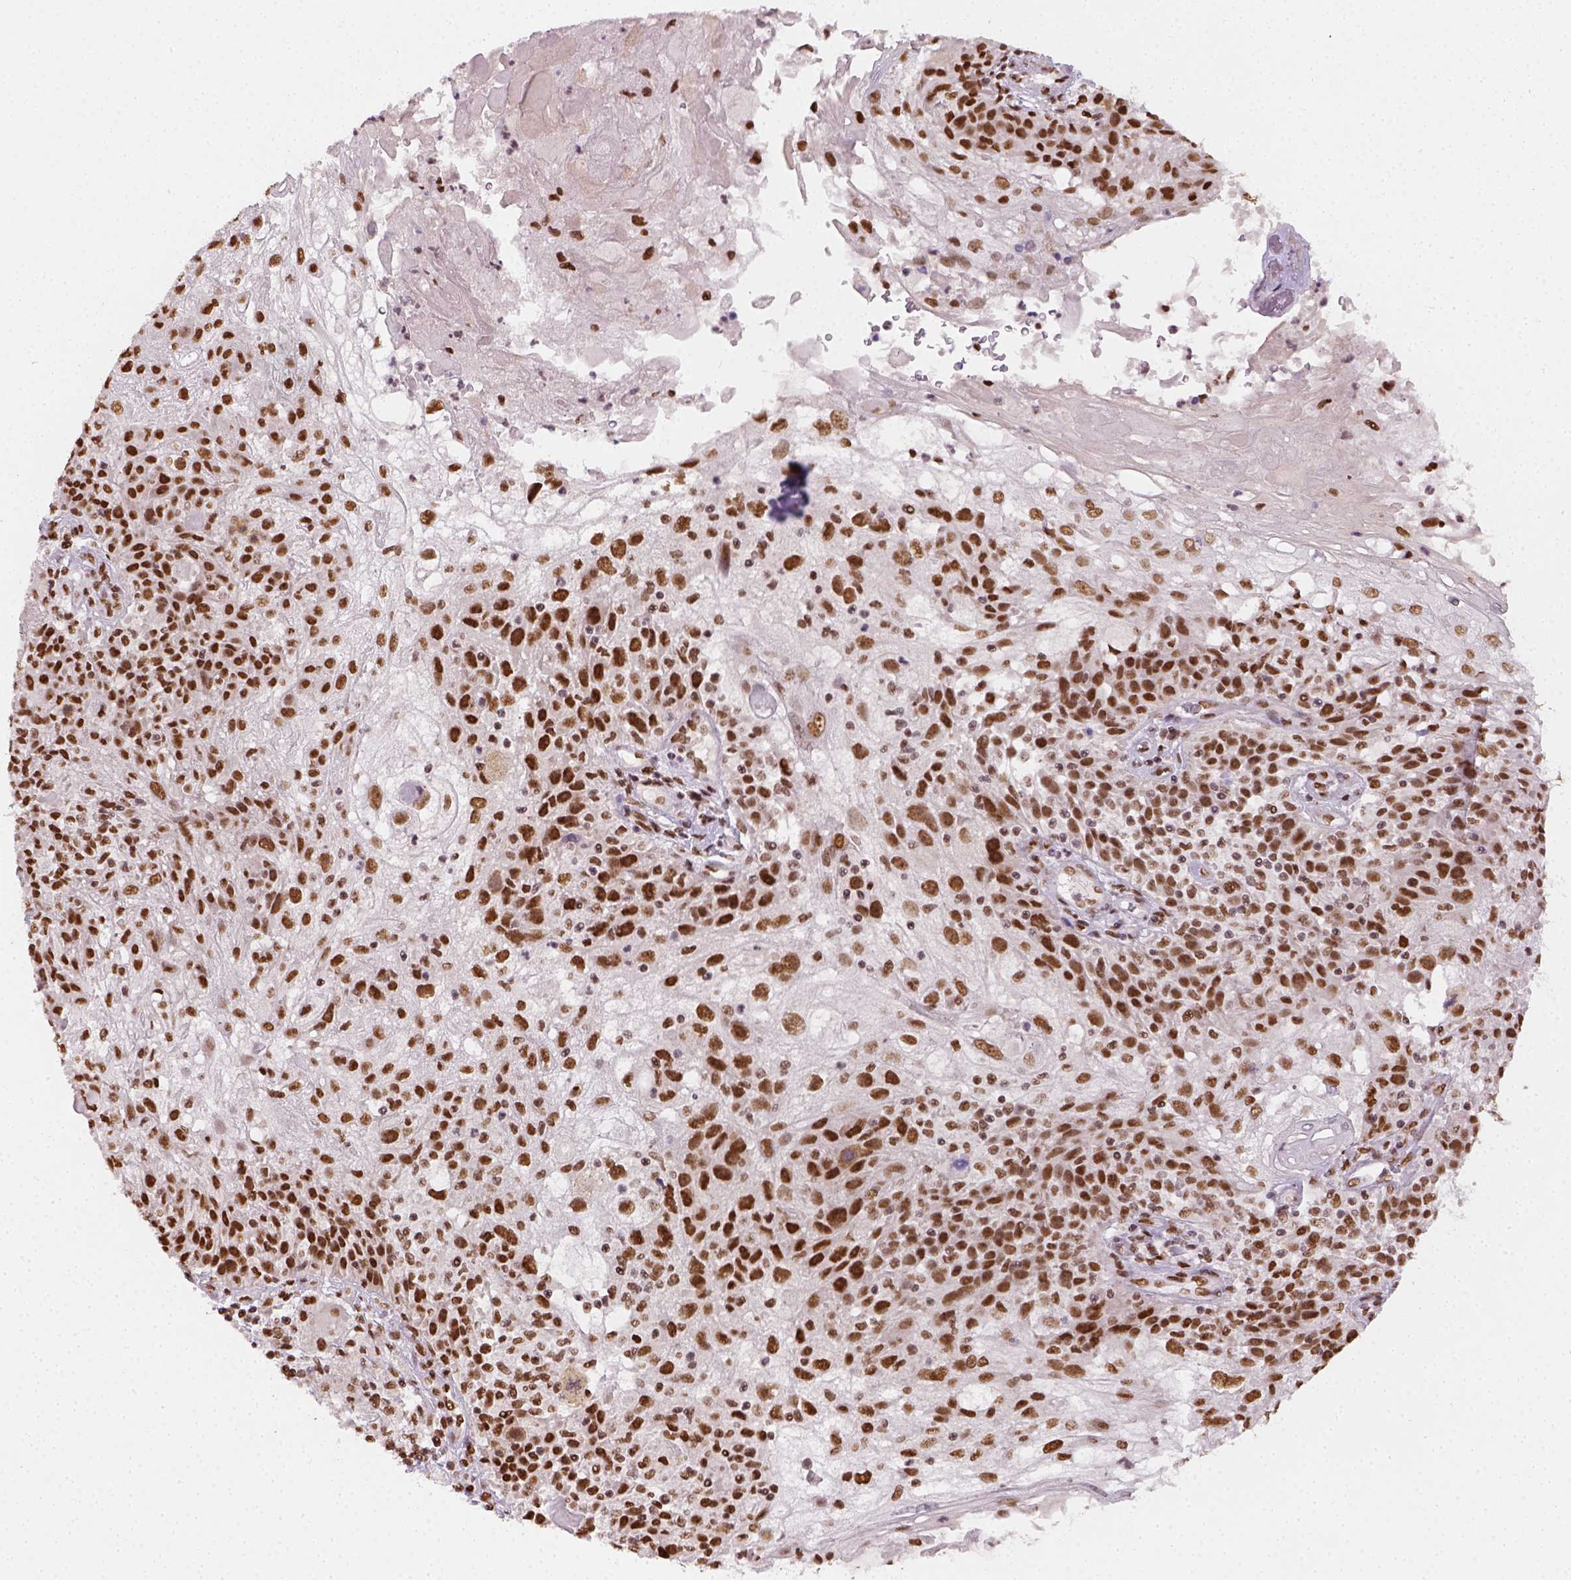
{"staining": {"intensity": "strong", "quantity": ">75%", "location": "nuclear"}, "tissue": "skin cancer", "cell_type": "Tumor cells", "image_type": "cancer", "snomed": [{"axis": "morphology", "description": "Normal tissue, NOS"}, {"axis": "morphology", "description": "Squamous cell carcinoma, NOS"}, {"axis": "topography", "description": "Skin"}], "caption": "This is an image of immunohistochemistry staining of skin cancer (squamous cell carcinoma), which shows strong expression in the nuclear of tumor cells.", "gene": "FANCE", "patient": {"sex": "female", "age": 83}}